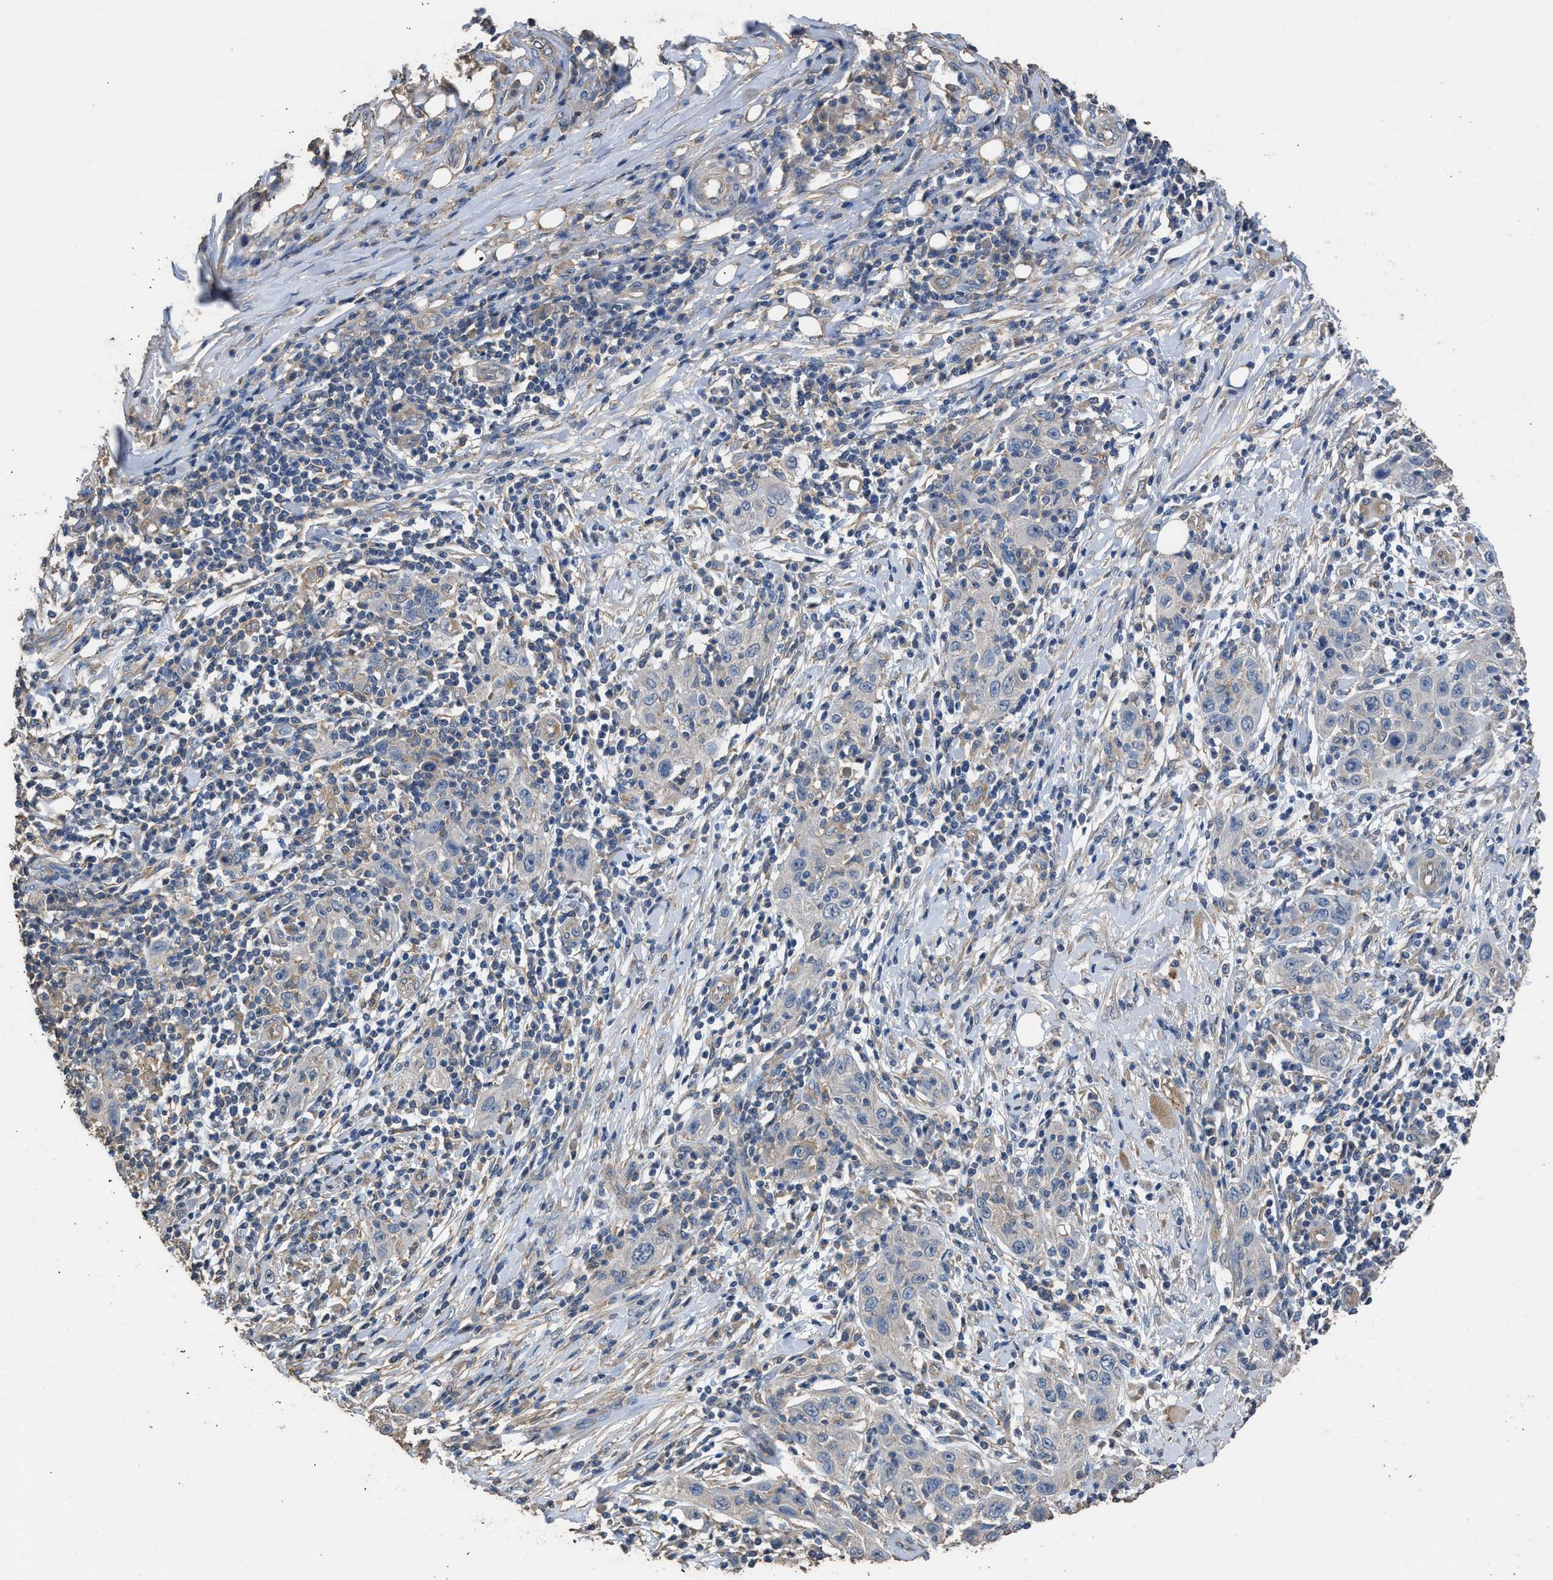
{"staining": {"intensity": "negative", "quantity": "none", "location": "none"}, "tissue": "skin cancer", "cell_type": "Tumor cells", "image_type": "cancer", "snomed": [{"axis": "morphology", "description": "Squamous cell carcinoma, NOS"}, {"axis": "topography", "description": "Skin"}], "caption": "Immunohistochemistry (IHC) photomicrograph of neoplastic tissue: skin cancer stained with DAB (3,3'-diaminobenzidine) shows no significant protein staining in tumor cells.", "gene": "ITSN1", "patient": {"sex": "female", "age": 88}}